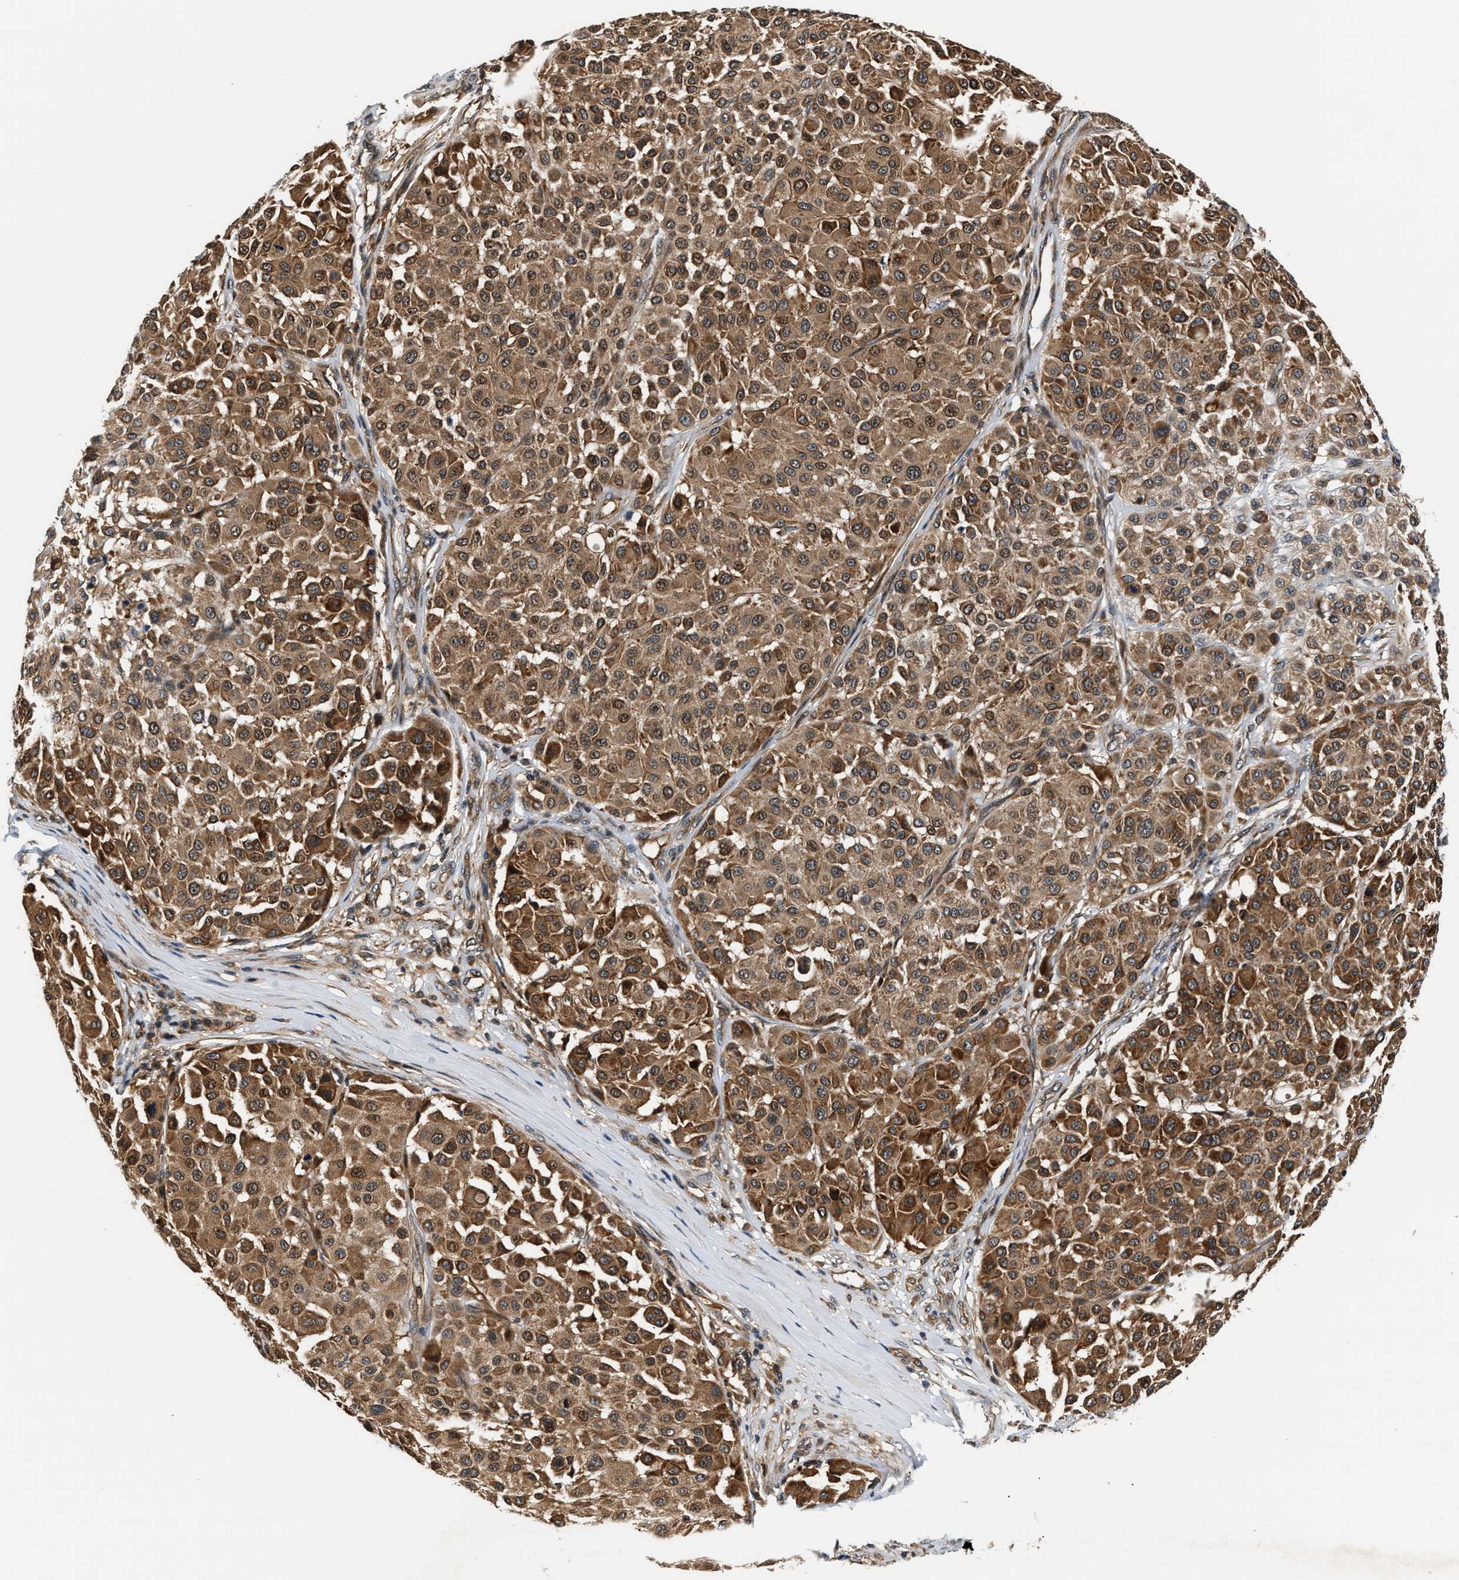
{"staining": {"intensity": "strong", "quantity": ">75%", "location": "cytoplasmic/membranous"}, "tissue": "melanoma", "cell_type": "Tumor cells", "image_type": "cancer", "snomed": [{"axis": "morphology", "description": "Malignant melanoma, Metastatic site"}, {"axis": "topography", "description": "Soft tissue"}], "caption": "Protein staining by immunohistochemistry (IHC) exhibits strong cytoplasmic/membranous positivity in approximately >75% of tumor cells in malignant melanoma (metastatic site).", "gene": "TUT7", "patient": {"sex": "male", "age": 41}}